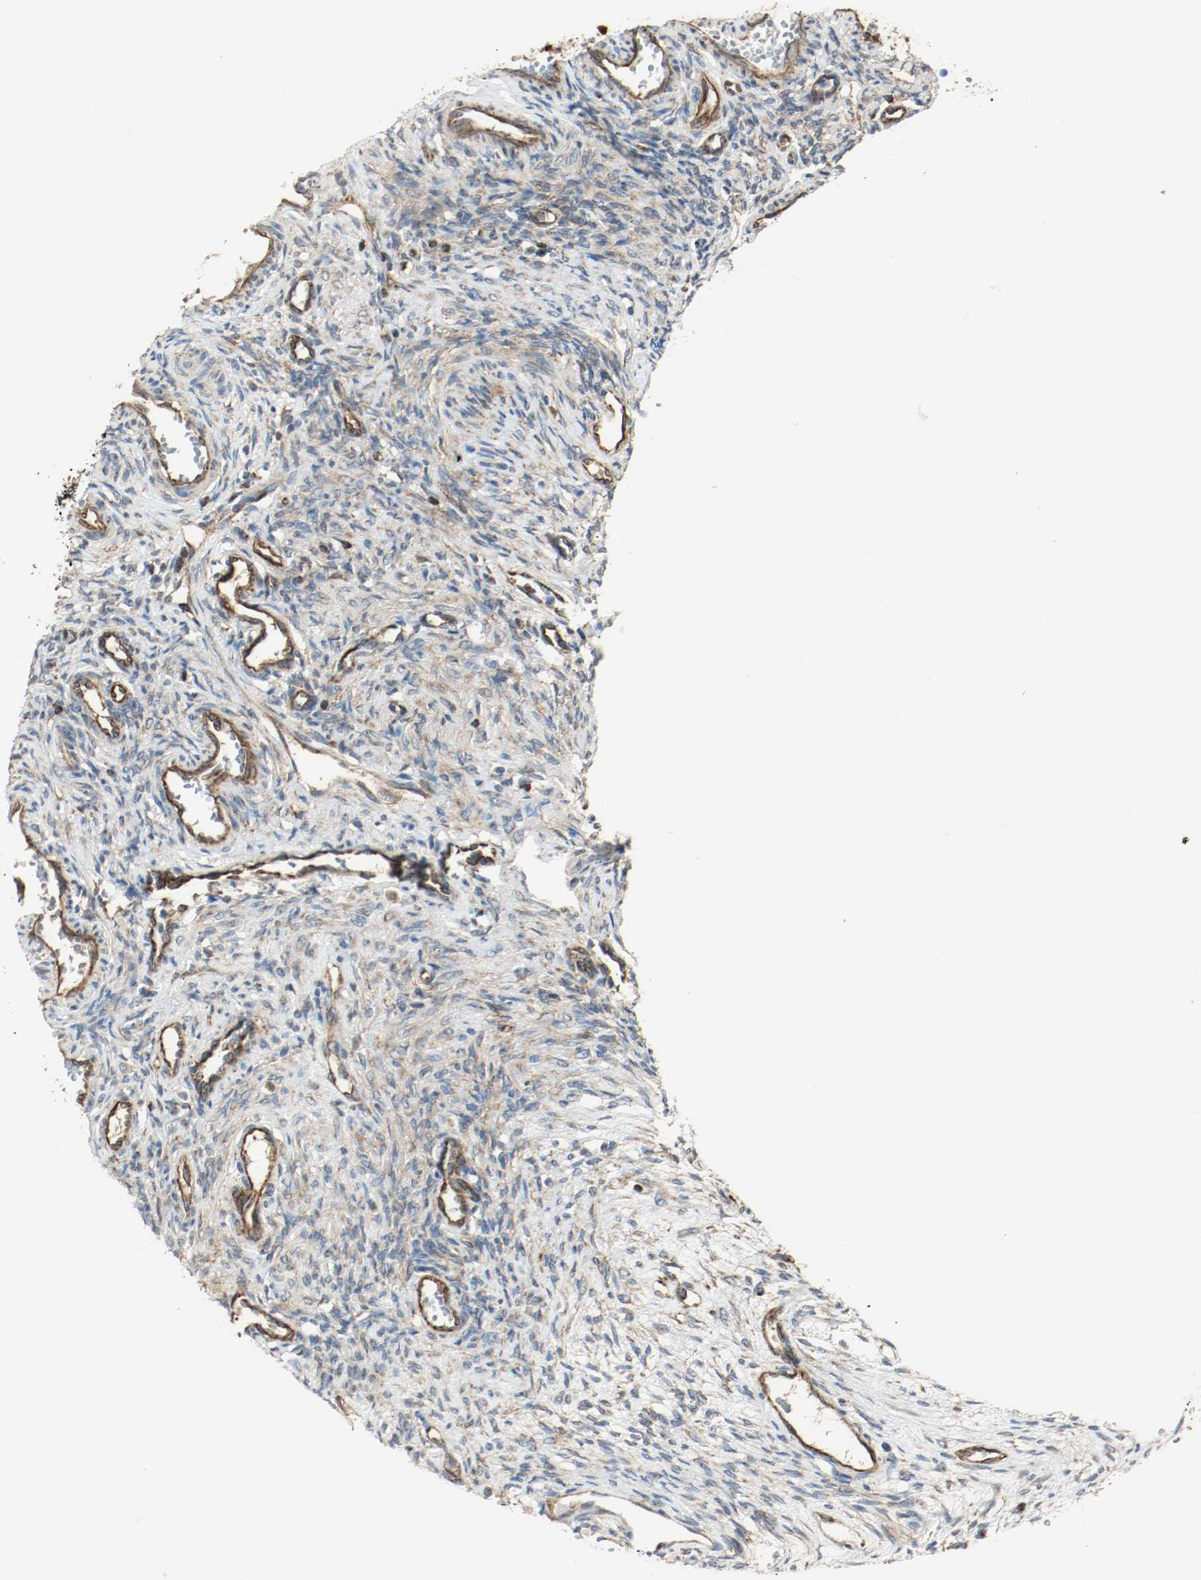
{"staining": {"intensity": "strong", "quantity": ">75%", "location": "cytoplasmic/membranous"}, "tissue": "ovary", "cell_type": "Follicle cells", "image_type": "normal", "snomed": [{"axis": "morphology", "description": "Normal tissue, NOS"}, {"axis": "topography", "description": "Ovary"}], "caption": "Immunohistochemistry (IHC) staining of unremarkable ovary, which shows high levels of strong cytoplasmic/membranous expression in about >75% of follicle cells indicating strong cytoplasmic/membranous protein positivity. The staining was performed using DAB (brown) for protein detection and nuclei were counterstained in hematoxylin (blue).", "gene": "PLCG1", "patient": {"sex": "female", "age": 33}}